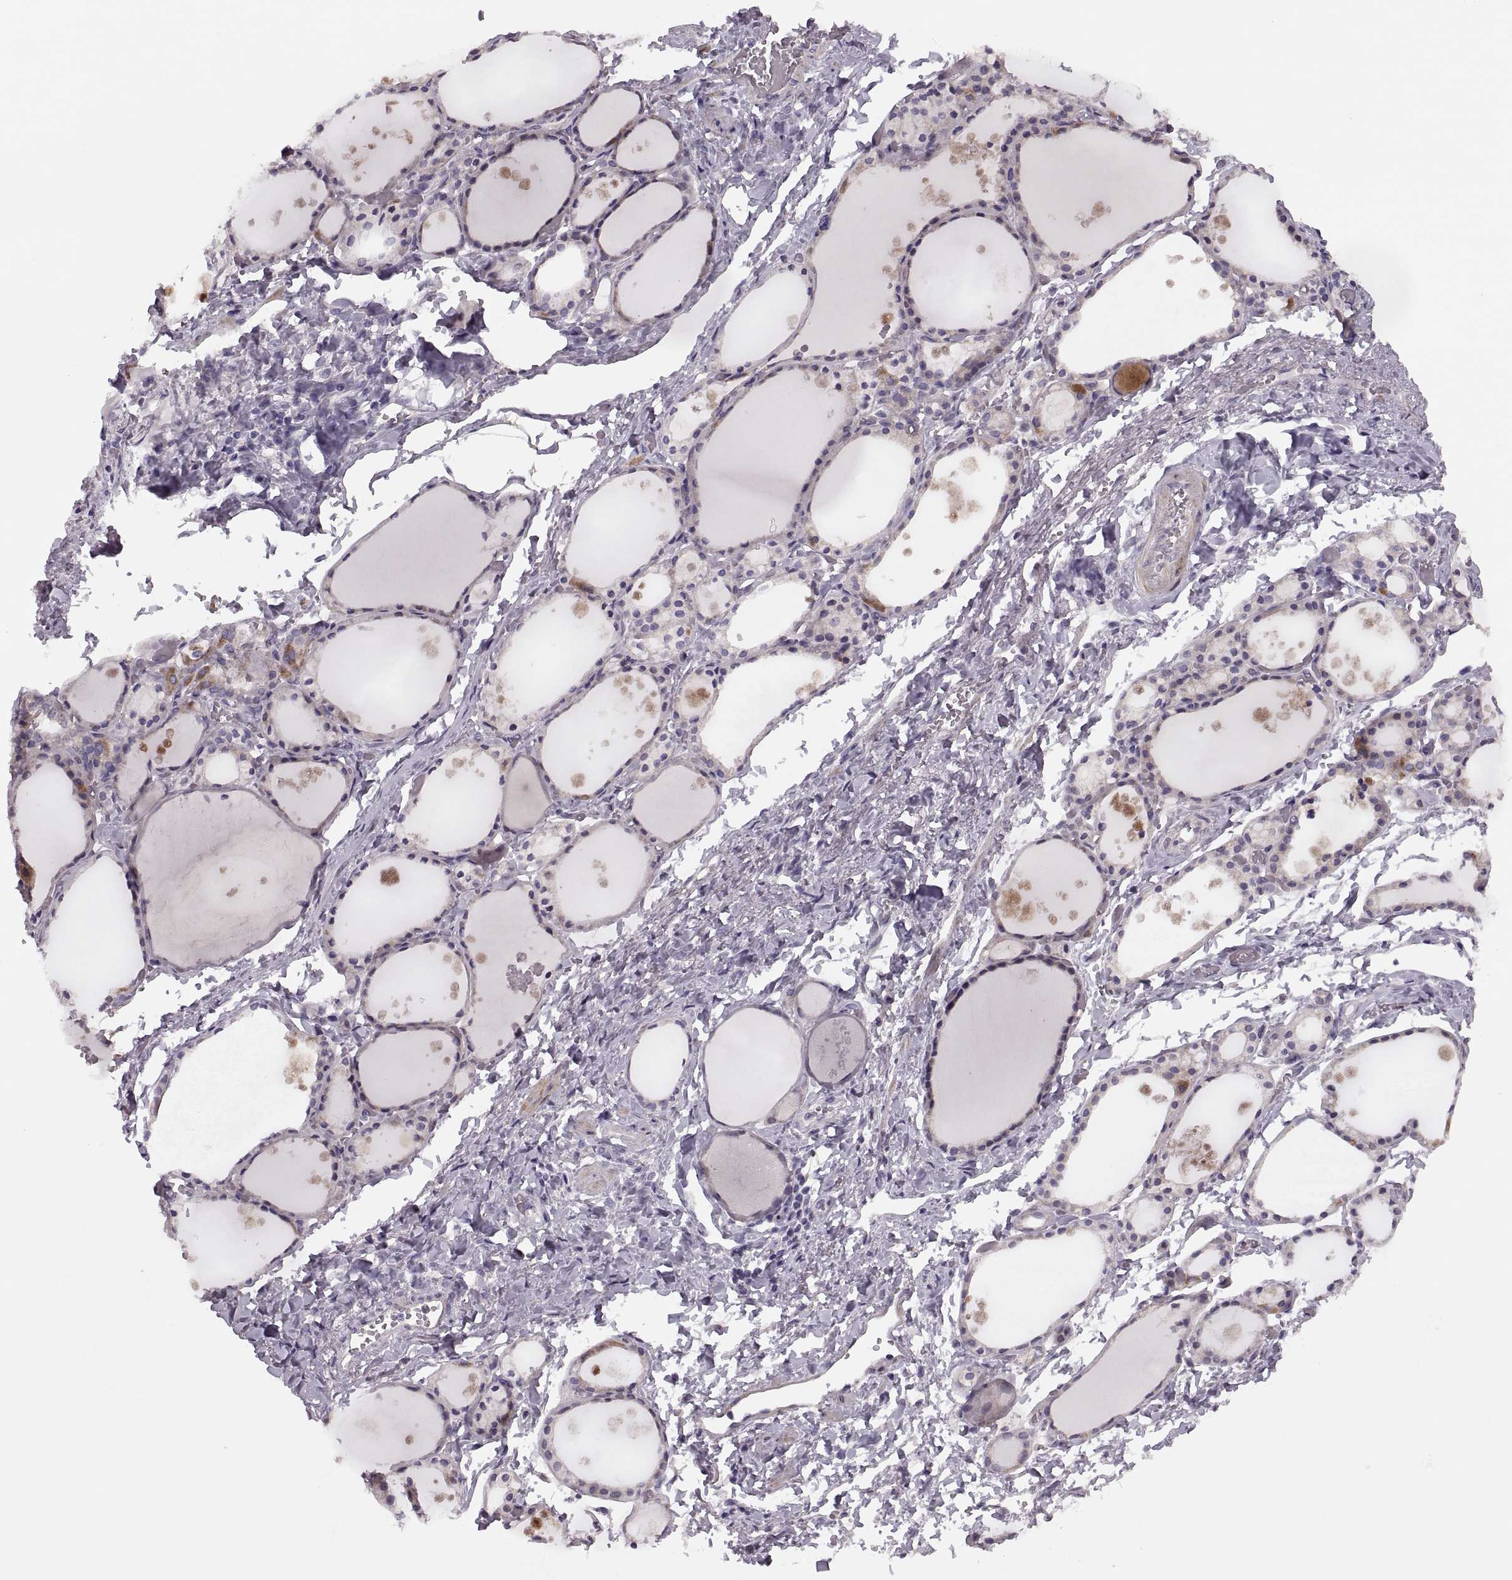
{"staining": {"intensity": "negative", "quantity": "none", "location": "none"}, "tissue": "thyroid gland", "cell_type": "Glandular cells", "image_type": "normal", "snomed": [{"axis": "morphology", "description": "Normal tissue, NOS"}, {"axis": "topography", "description": "Thyroid gland"}], "caption": "Immunohistochemistry image of benign thyroid gland stained for a protein (brown), which exhibits no expression in glandular cells. Brightfield microscopy of IHC stained with DAB (3,3'-diaminobenzidine) (brown) and hematoxylin (blue), captured at high magnification.", "gene": "RIPK4", "patient": {"sex": "male", "age": 68}}